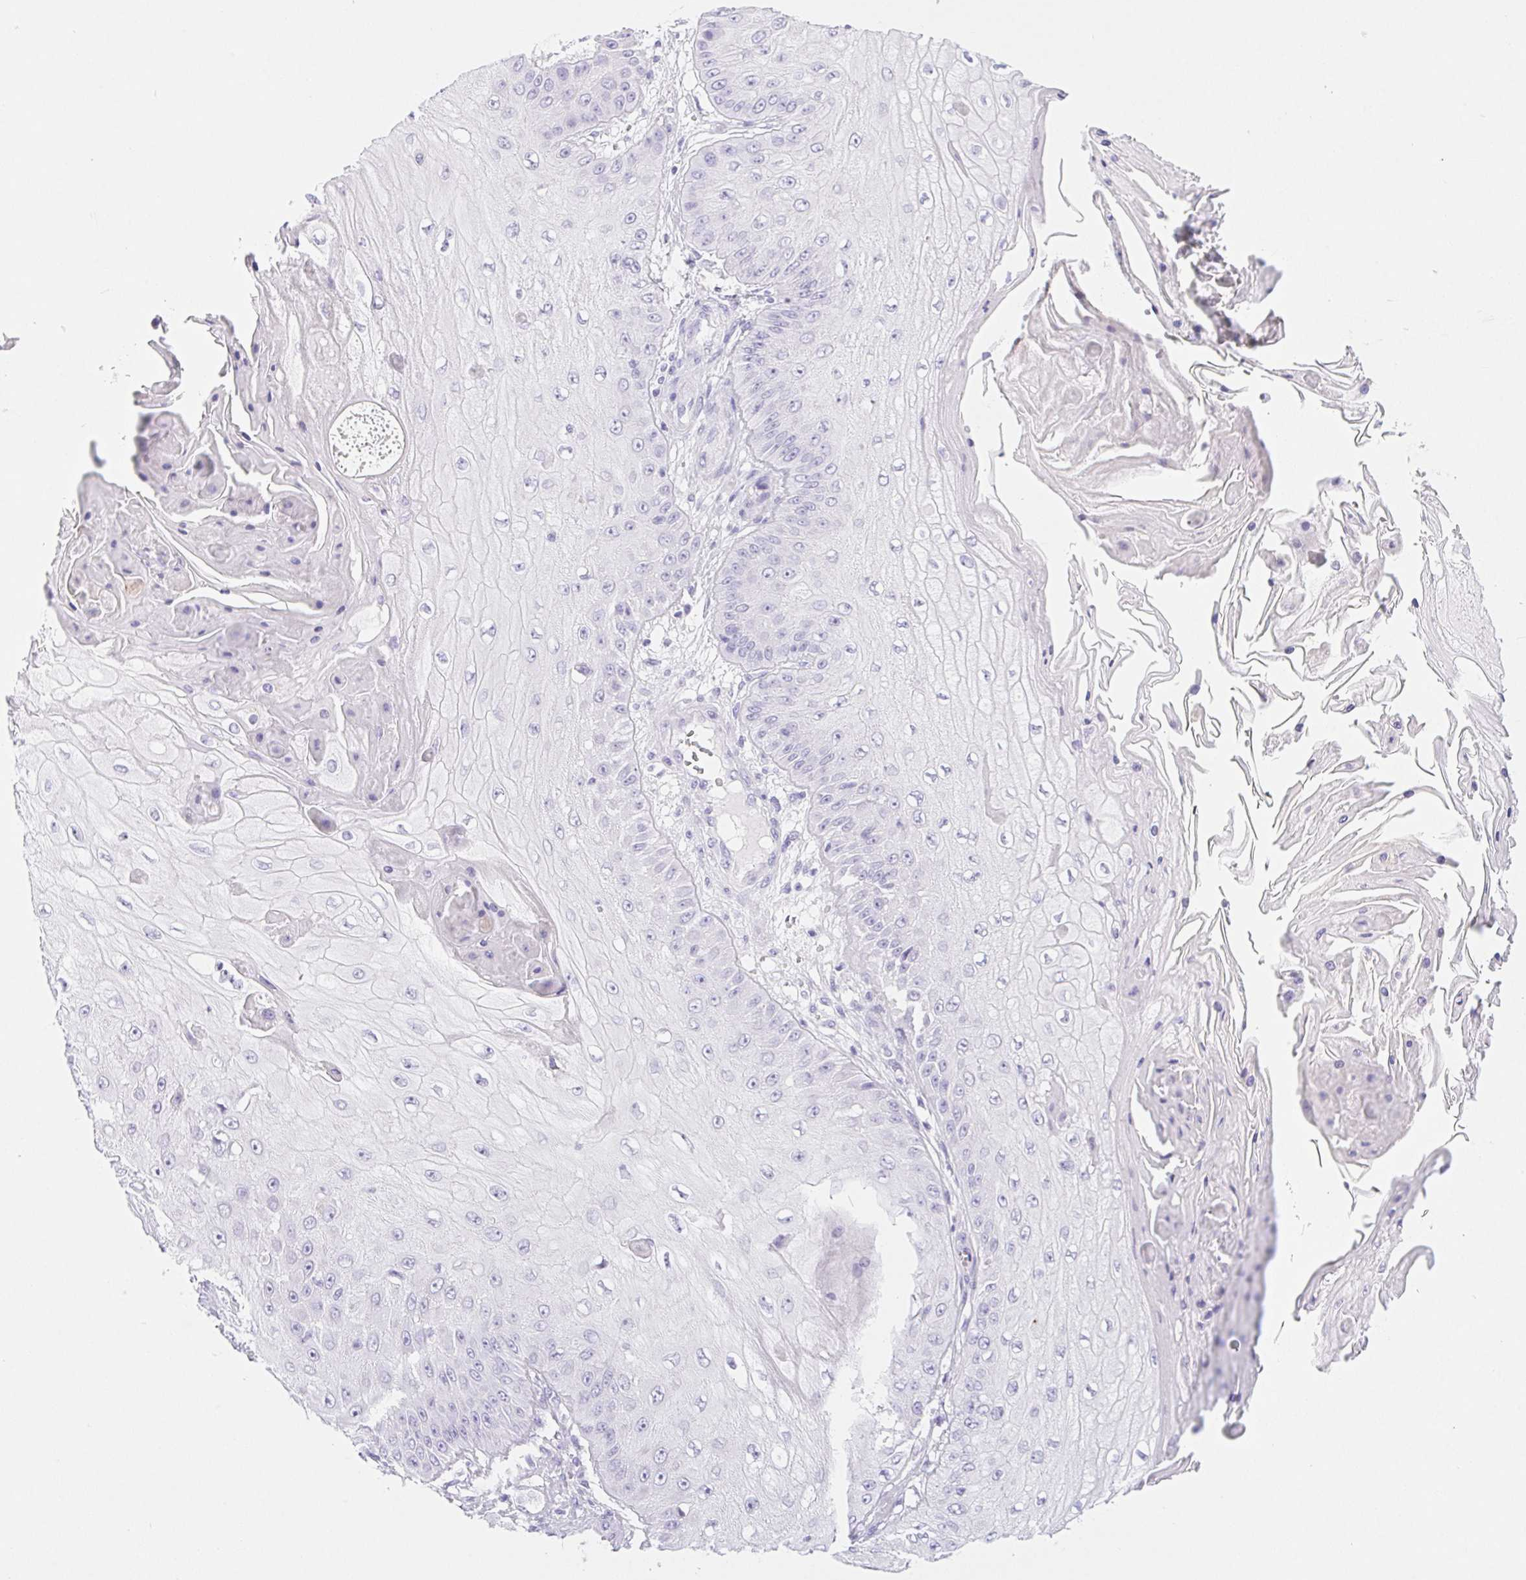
{"staining": {"intensity": "negative", "quantity": "none", "location": "none"}, "tissue": "skin cancer", "cell_type": "Tumor cells", "image_type": "cancer", "snomed": [{"axis": "morphology", "description": "Squamous cell carcinoma, NOS"}, {"axis": "topography", "description": "Skin"}], "caption": "Tumor cells show no significant staining in skin squamous cell carcinoma.", "gene": "PNLIP", "patient": {"sex": "male", "age": 70}}